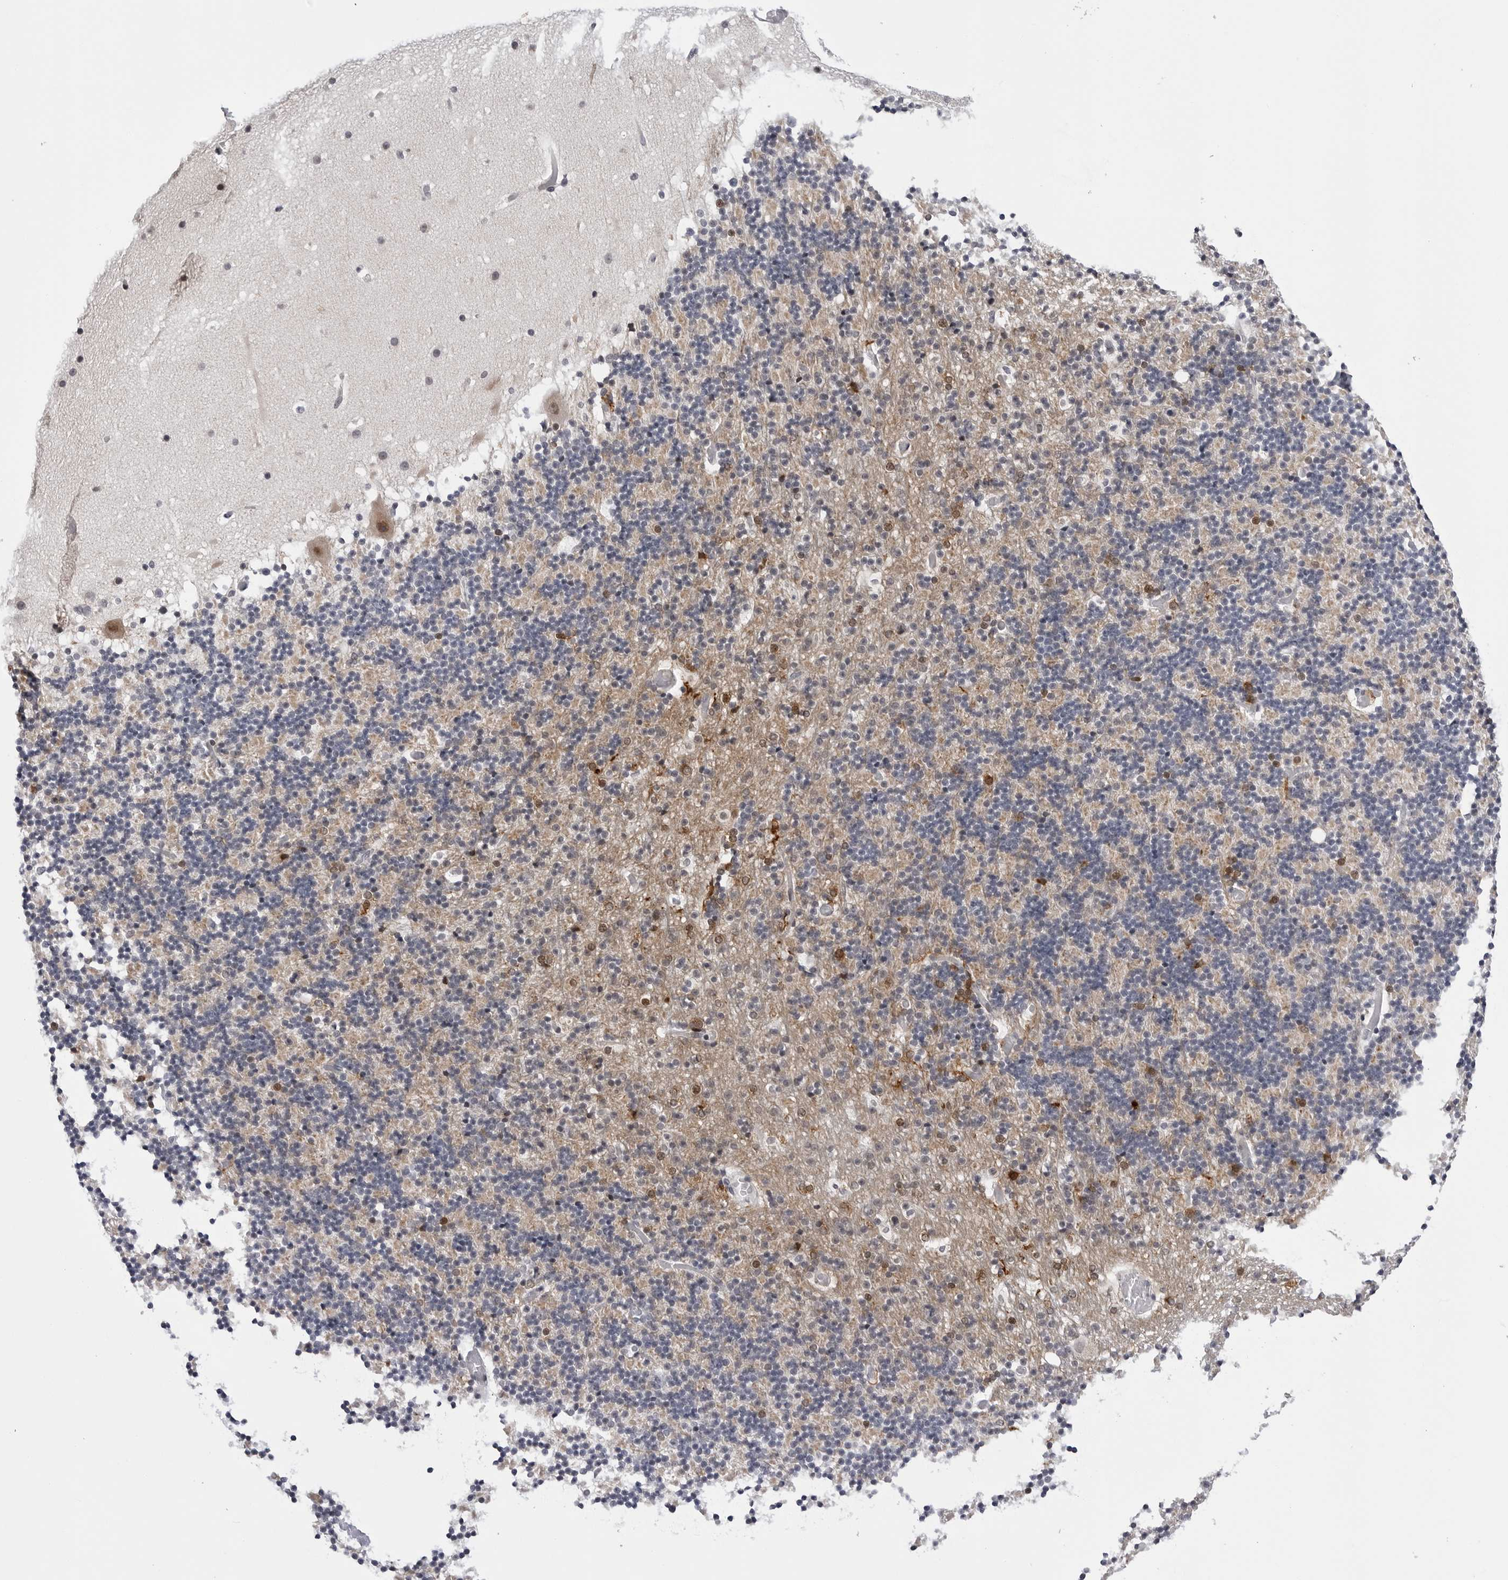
{"staining": {"intensity": "weak", "quantity": "25%-75%", "location": "cytoplasmic/membranous"}, "tissue": "cerebellum", "cell_type": "Cells in granular layer", "image_type": "normal", "snomed": [{"axis": "morphology", "description": "Normal tissue, NOS"}, {"axis": "topography", "description": "Cerebellum"}], "caption": "DAB immunohistochemical staining of benign human cerebellum reveals weak cytoplasmic/membranous protein staining in approximately 25%-75% of cells in granular layer. (Stains: DAB (3,3'-diaminobenzidine) in brown, nuclei in blue, Microscopy: brightfield microscopy at high magnification).", "gene": "CDK20", "patient": {"sex": "male", "age": 57}}